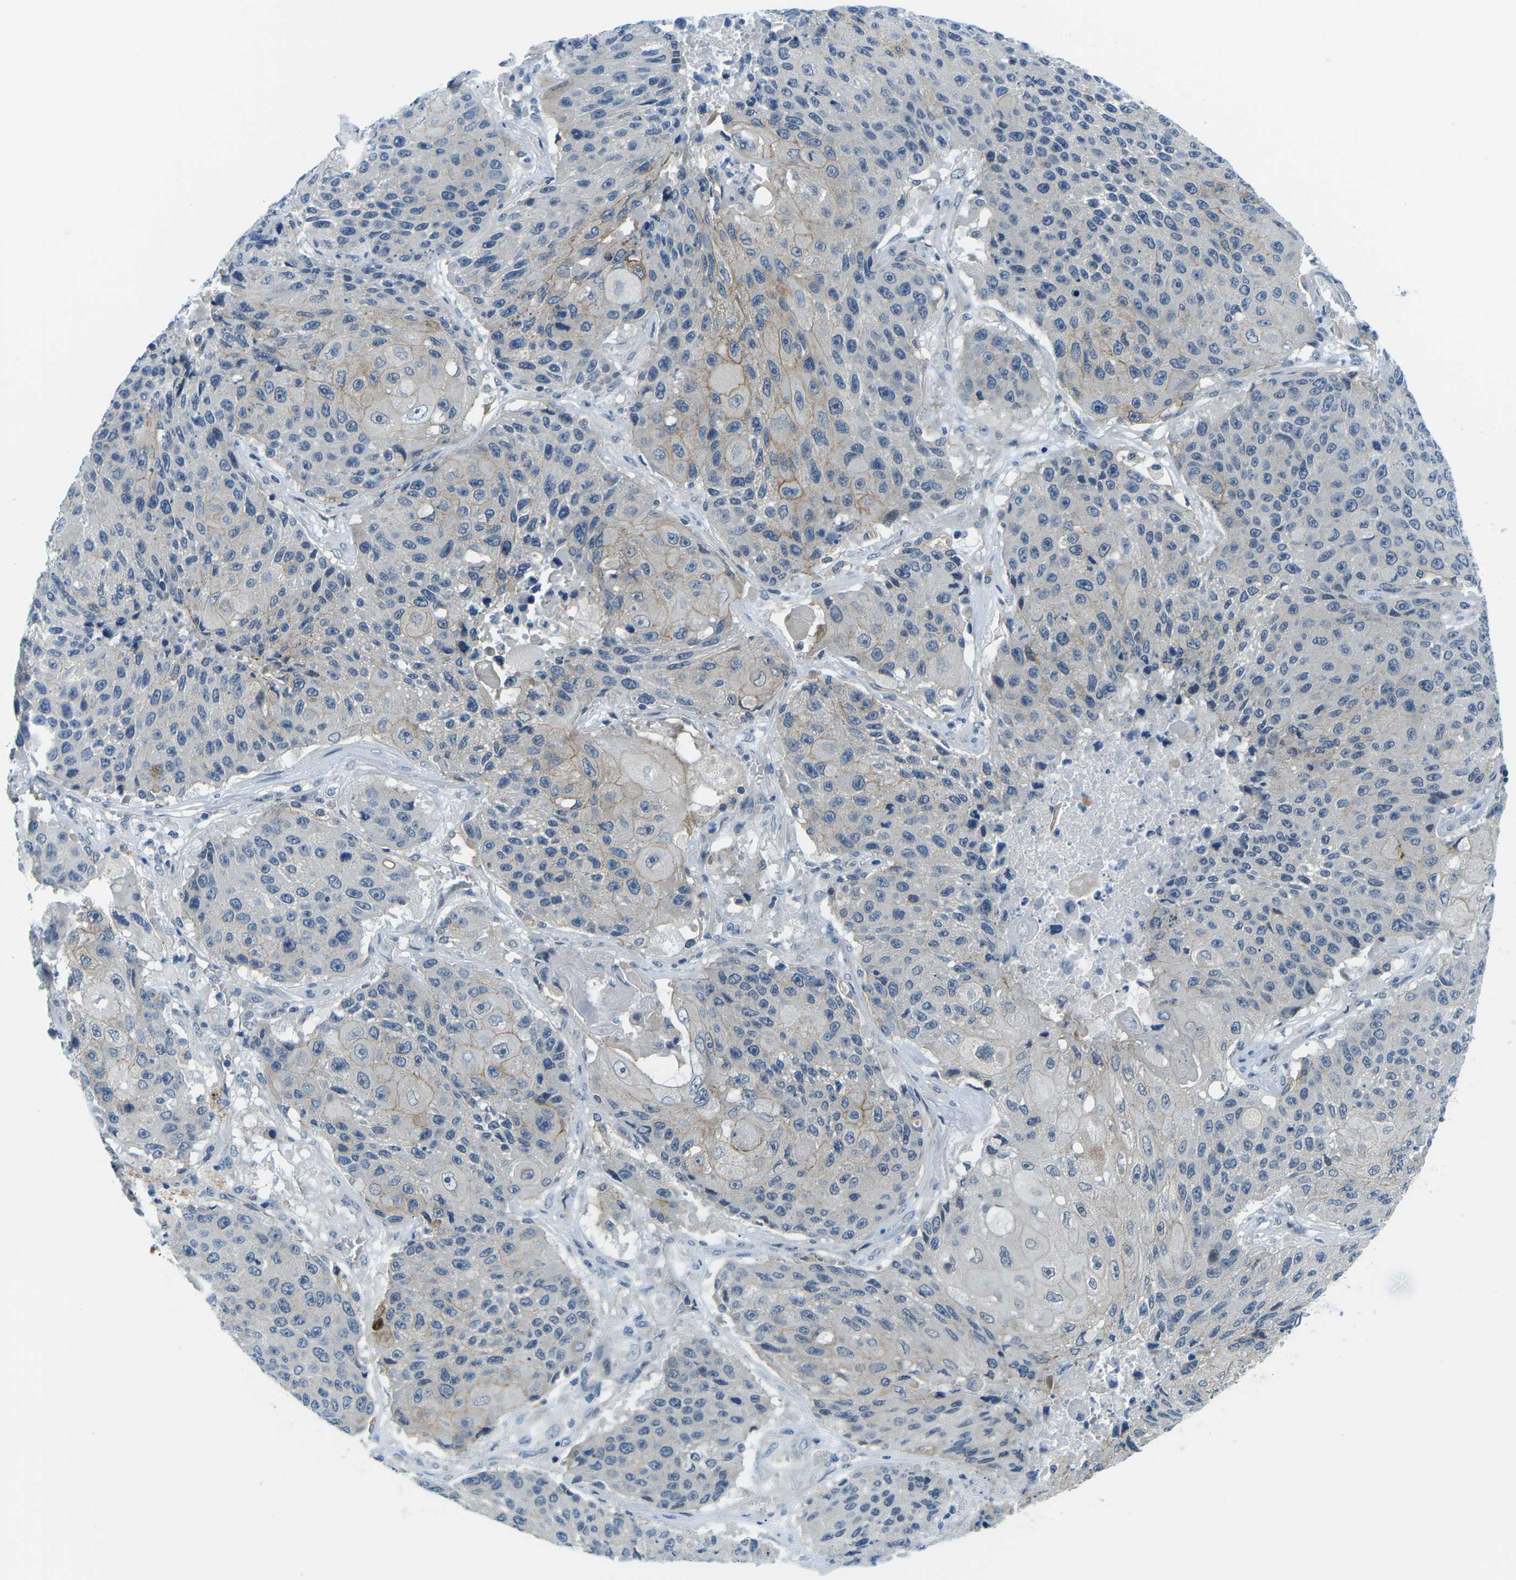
{"staining": {"intensity": "strong", "quantity": "<25%", "location": "cytoplasmic/membranous"}, "tissue": "lung cancer", "cell_type": "Tumor cells", "image_type": "cancer", "snomed": [{"axis": "morphology", "description": "Squamous cell carcinoma, NOS"}, {"axis": "topography", "description": "Lung"}], "caption": "A medium amount of strong cytoplasmic/membranous positivity is identified in approximately <25% of tumor cells in squamous cell carcinoma (lung) tissue.", "gene": "CTNND1", "patient": {"sex": "male", "age": 61}}